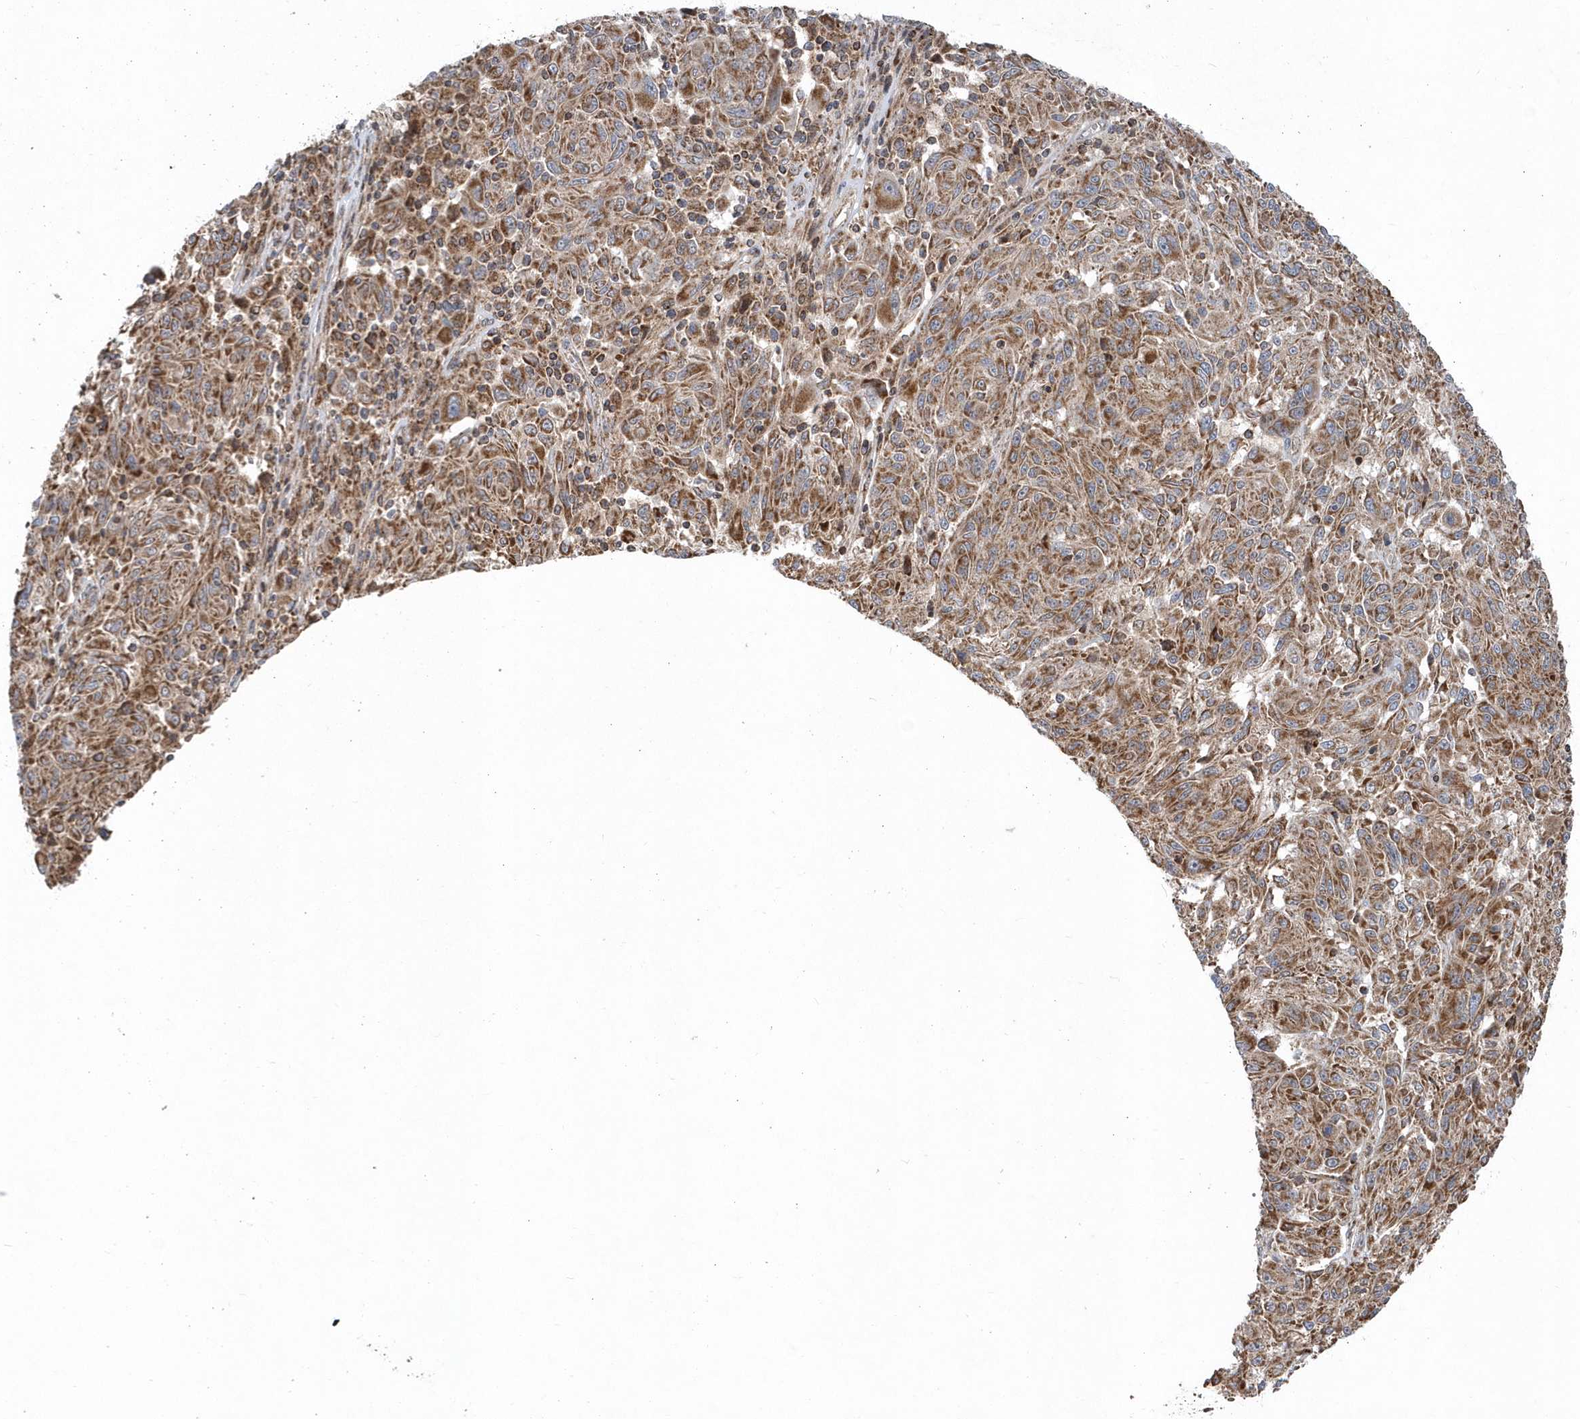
{"staining": {"intensity": "moderate", "quantity": ">75%", "location": "cytoplasmic/membranous"}, "tissue": "melanoma", "cell_type": "Tumor cells", "image_type": "cancer", "snomed": [{"axis": "morphology", "description": "Malignant melanoma, NOS"}, {"axis": "topography", "description": "Skin"}], "caption": "Malignant melanoma stained with DAB (3,3'-diaminobenzidine) IHC shows medium levels of moderate cytoplasmic/membranous positivity in about >75% of tumor cells.", "gene": "PPP1R7", "patient": {"sex": "male", "age": 53}}